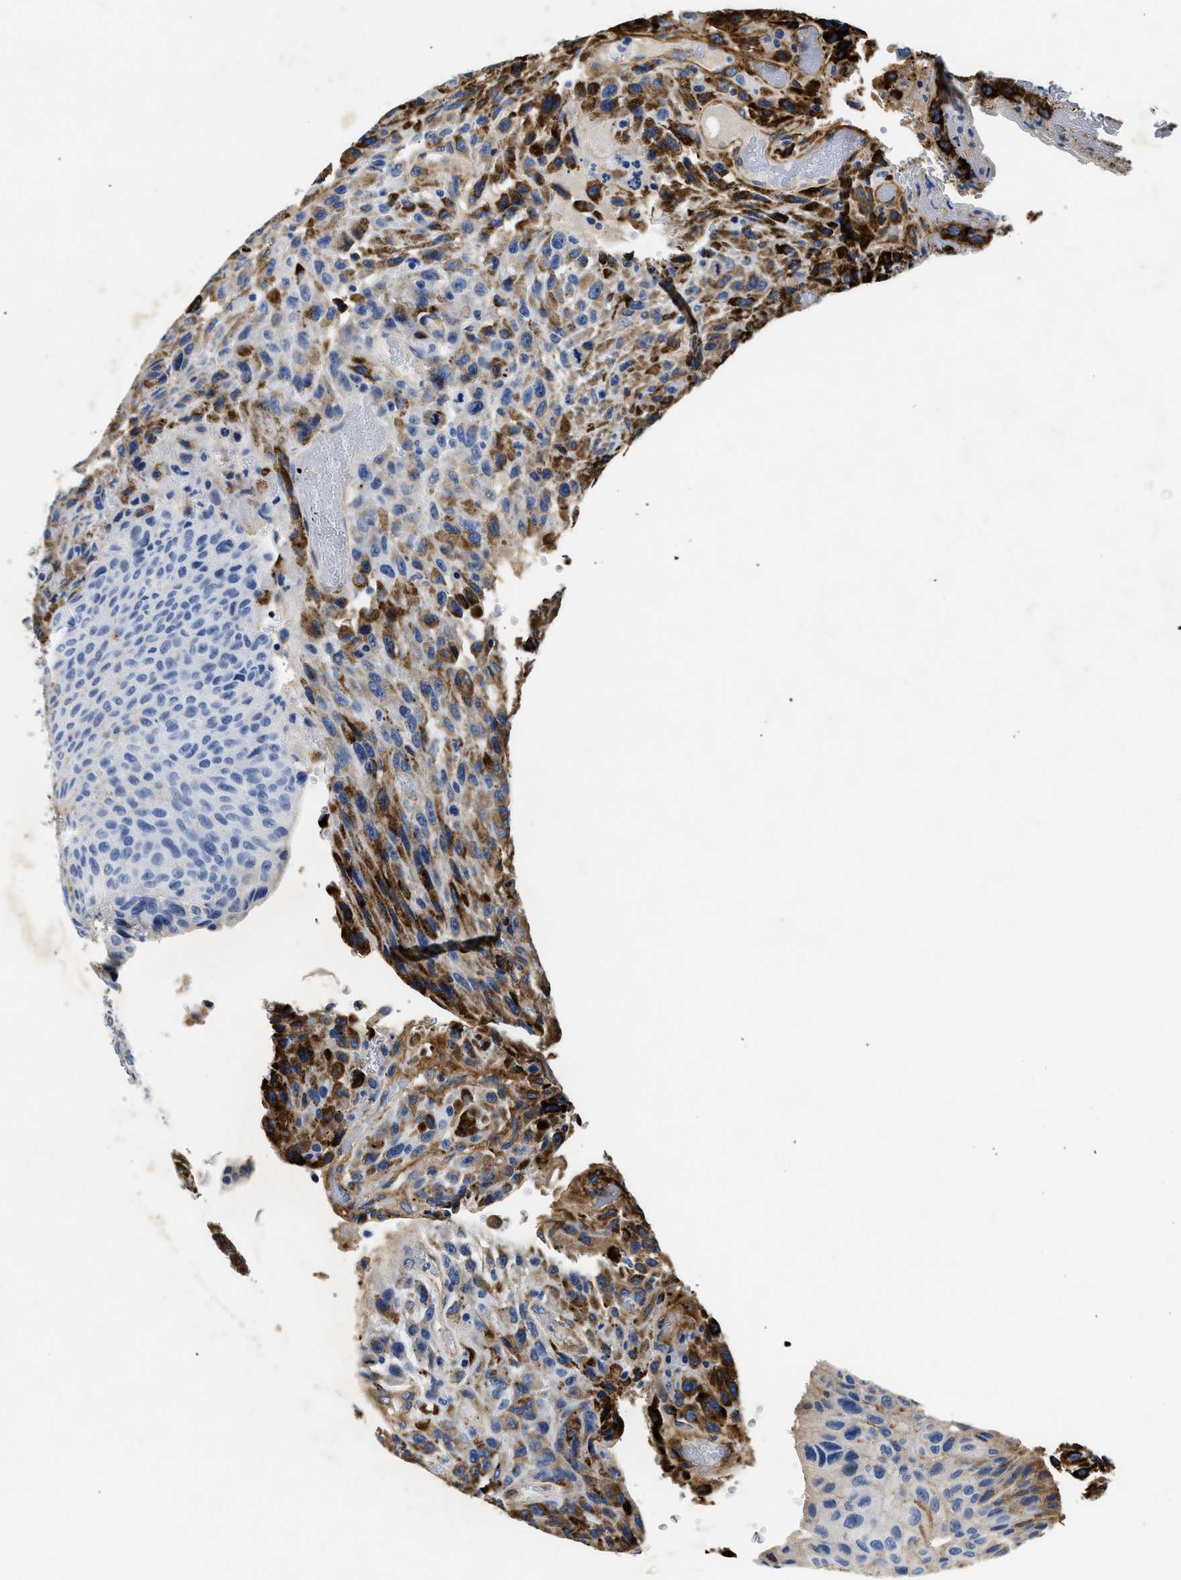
{"staining": {"intensity": "strong", "quantity": "<25%", "location": "cytoplasmic/membranous"}, "tissue": "urothelial cancer", "cell_type": "Tumor cells", "image_type": "cancer", "snomed": [{"axis": "morphology", "description": "Urothelial carcinoma, High grade"}, {"axis": "topography", "description": "Urinary bladder"}], "caption": "Urothelial cancer was stained to show a protein in brown. There is medium levels of strong cytoplasmic/membranous positivity in approximately <25% of tumor cells.", "gene": "LAMA3", "patient": {"sex": "male", "age": 66}}